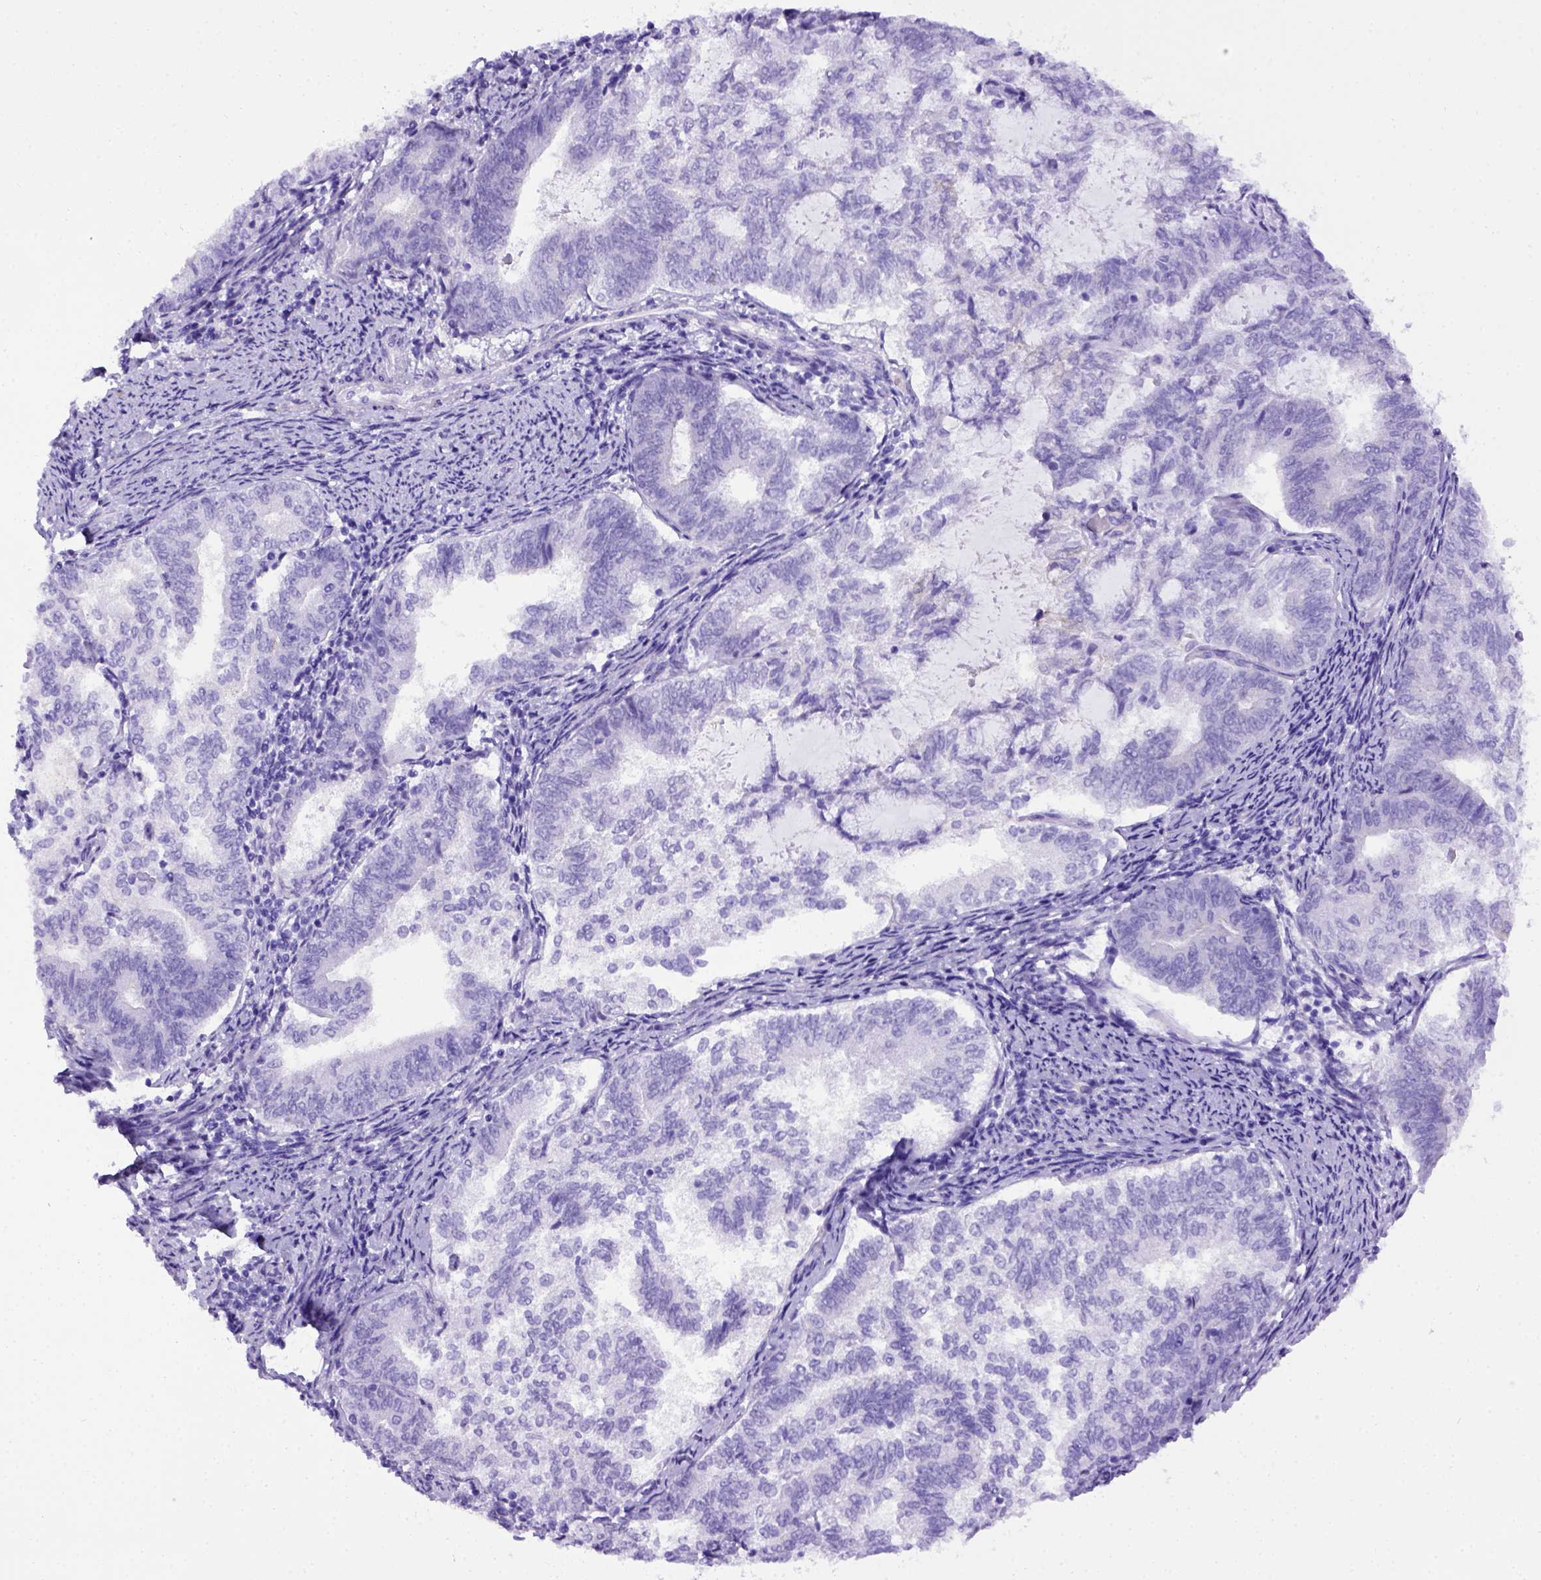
{"staining": {"intensity": "negative", "quantity": "none", "location": "none"}, "tissue": "endometrial cancer", "cell_type": "Tumor cells", "image_type": "cancer", "snomed": [{"axis": "morphology", "description": "Adenocarcinoma, NOS"}, {"axis": "topography", "description": "Endometrium"}], "caption": "The image demonstrates no significant positivity in tumor cells of endometrial adenocarcinoma.", "gene": "ADAM12", "patient": {"sex": "female", "age": 65}}